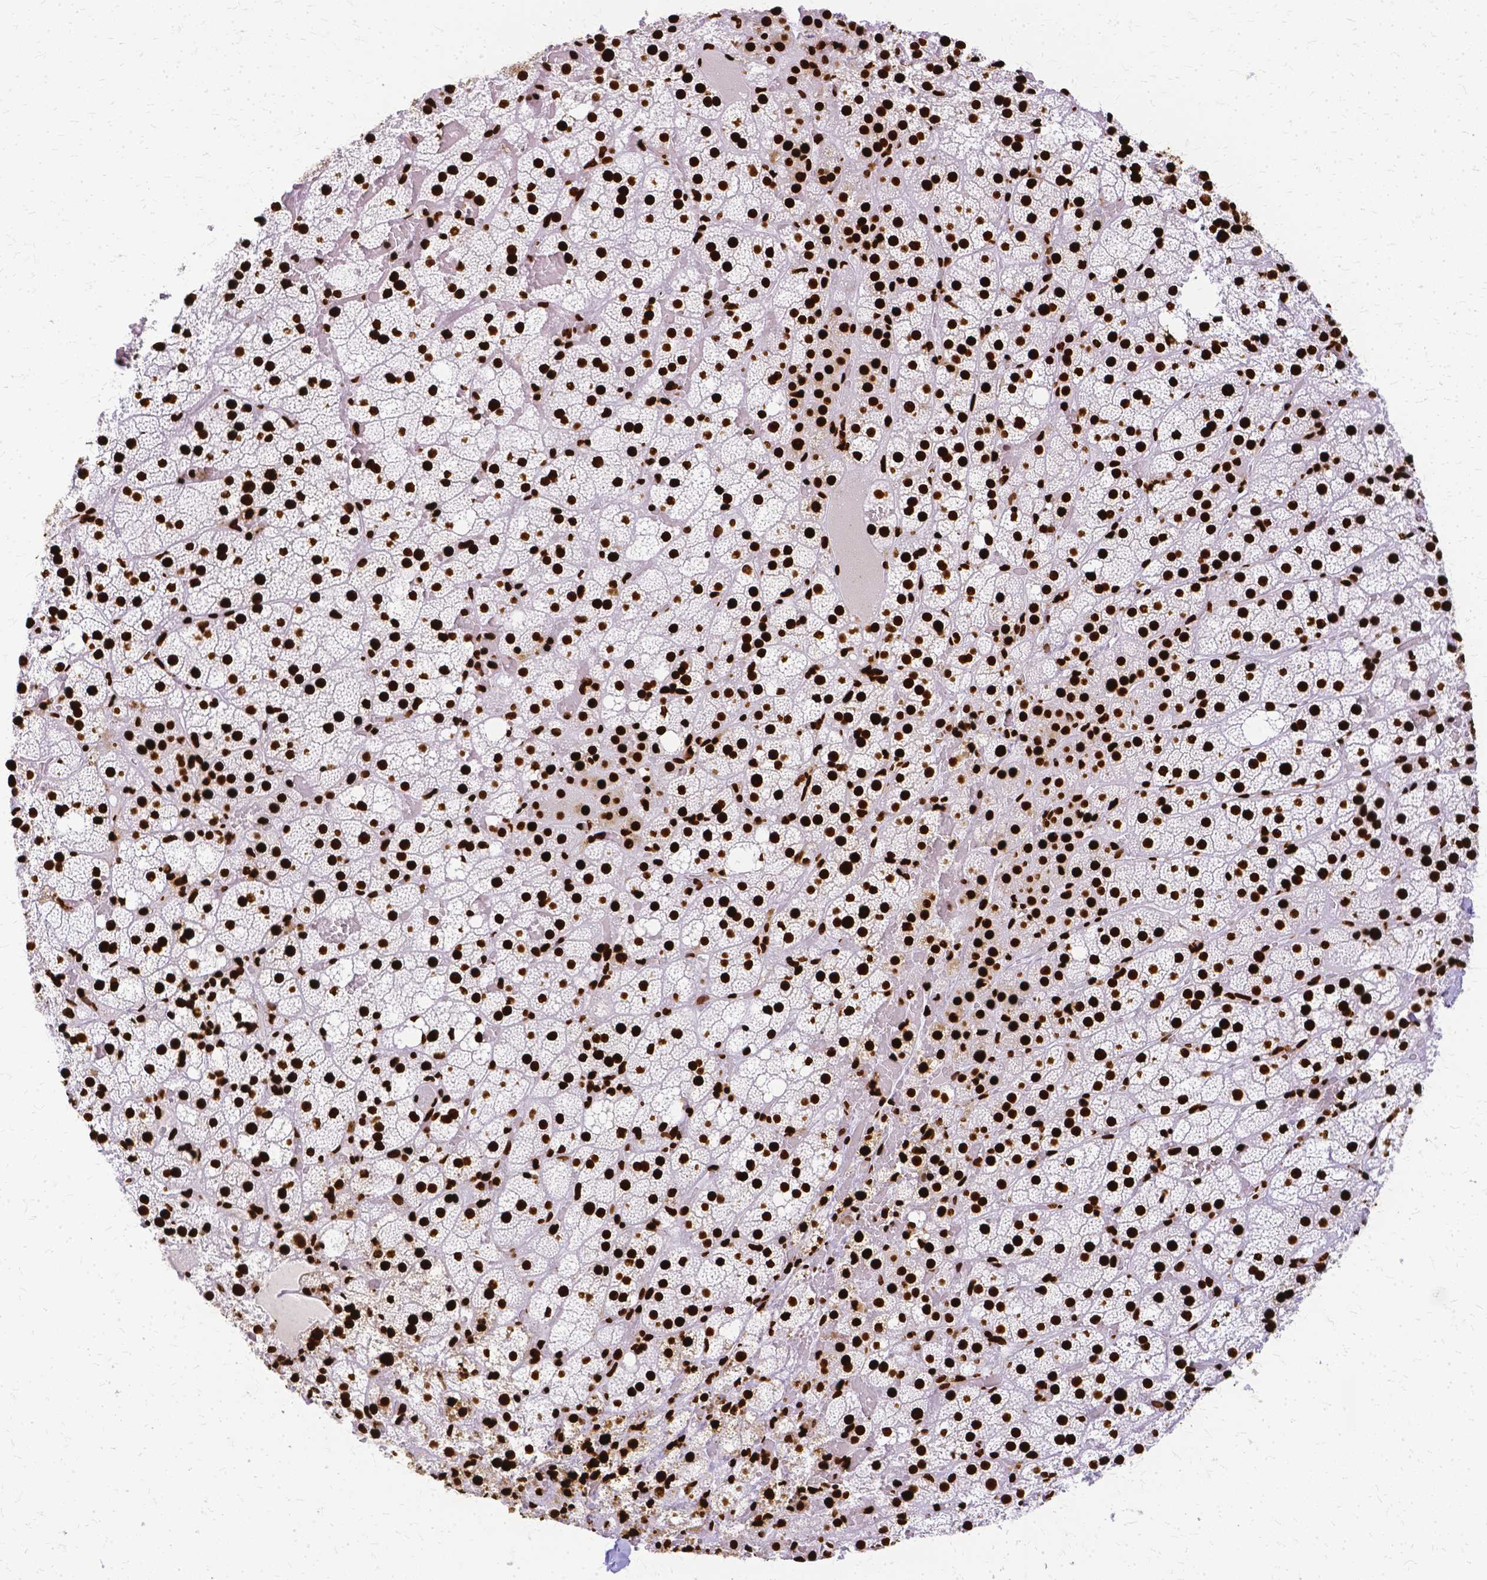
{"staining": {"intensity": "strong", "quantity": ">75%", "location": "nuclear"}, "tissue": "adrenal gland", "cell_type": "Glandular cells", "image_type": "normal", "snomed": [{"axis": "morphology", "description": "Normal tissue, NOS"}, {"axis": "topography", "description": "Adrenal gland"}], "caption": "Strong nuclear staining is identified in approximately >75% of glandular cells in normal adrenal gland.", "gene": "SFPQ", "patient": {"sex": "male", "age": 53}}